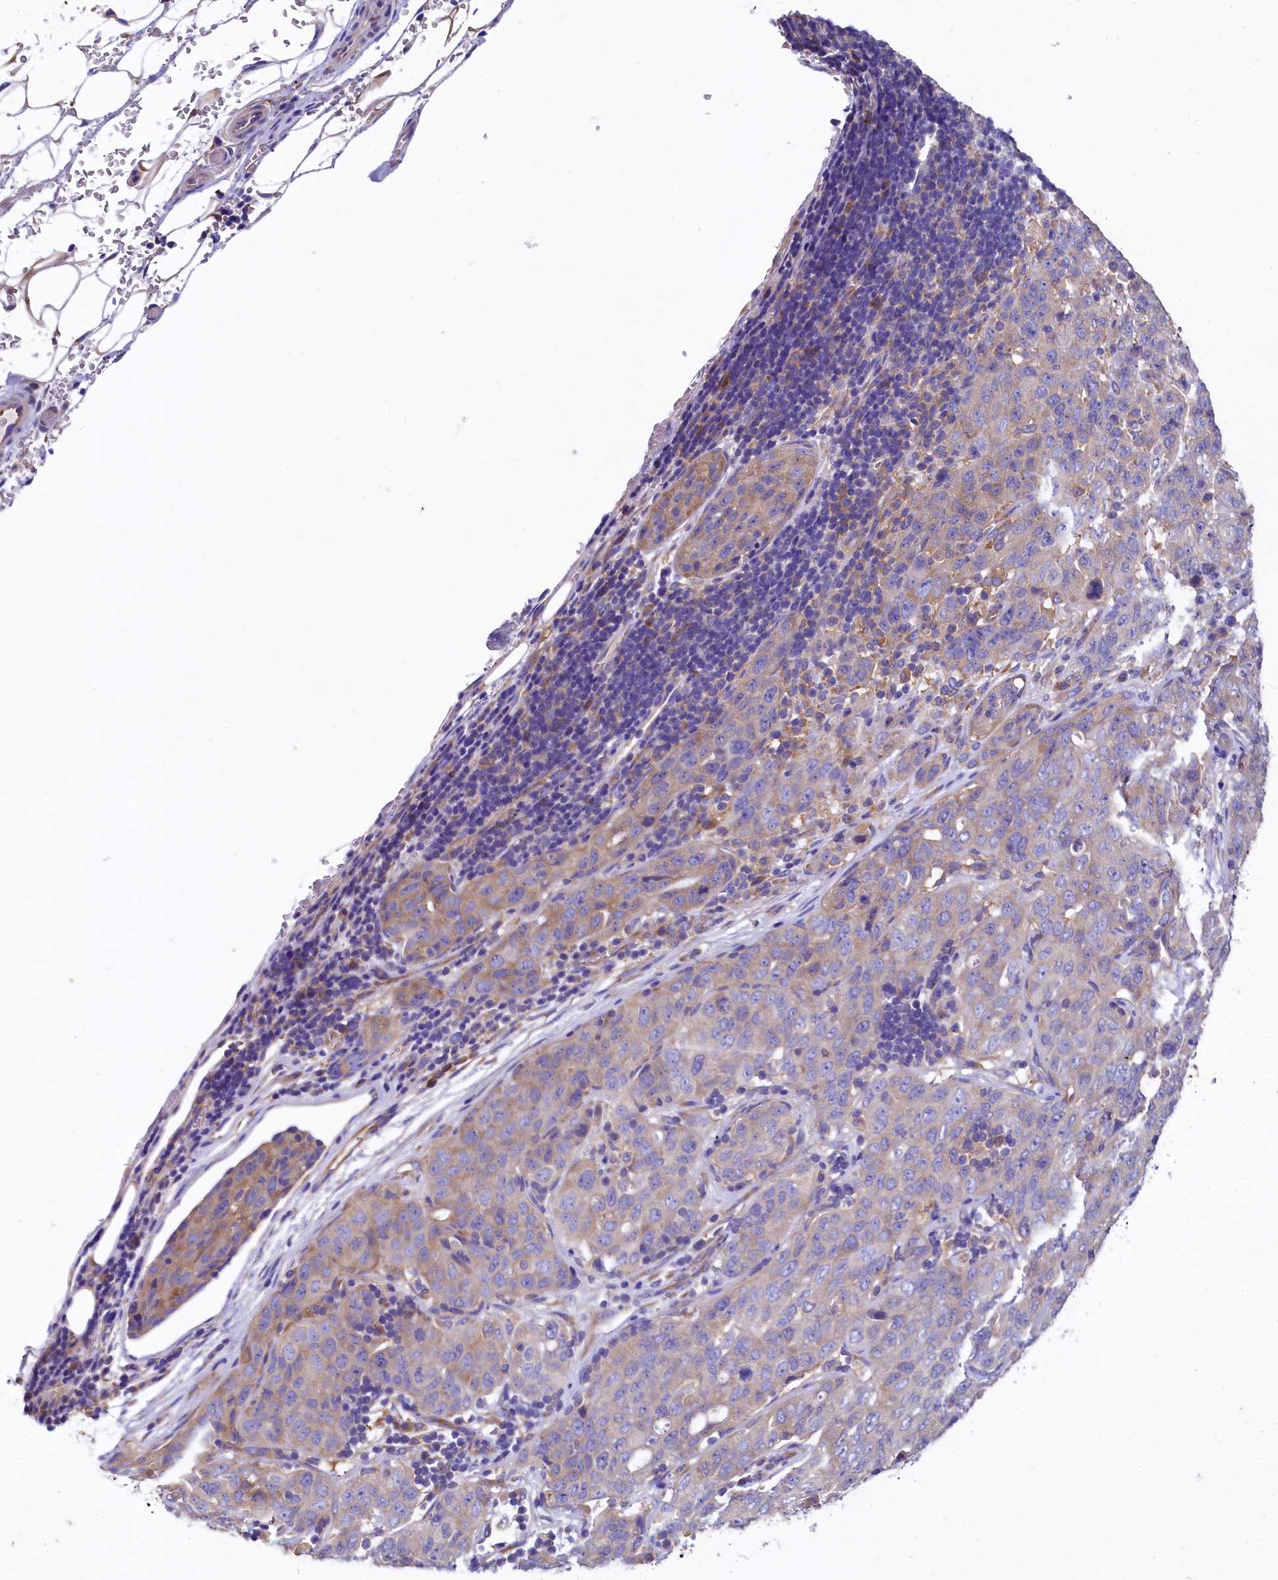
{"staining": {"intensity": "moderate", "quantity": "<25%", "location": "cytoplasmic/membranous"}, "tissue": "stomach cancer", "cell_type": "Tumor cells", "image_type": "cancer", "snomed": [{"axis": "morphology", "description": "Normal tissue, NOS"}, {"axis": "morphology", "description": "Adenocarcinoma, NOS"}, {"axis": "topography", "description": "Lymph node"}, {"axis": "topography", "description": "Stomach"}], "caption": "Immunohistochemistry staining of stomach adenocarcinoma, which displays low levels of moderate cytoplasmic/membranous positivity in about <25% of tumor cells indicating moderate cytoplasmic/membranous protein staining. The staining was performed using DAB (3,3'-diaminobenzidine) (brown) for protein detection and nuclei were counterstained in hematoxylin (blue).", "gene": "QARS1", "patient": {"sex": "male", "age": 48}}